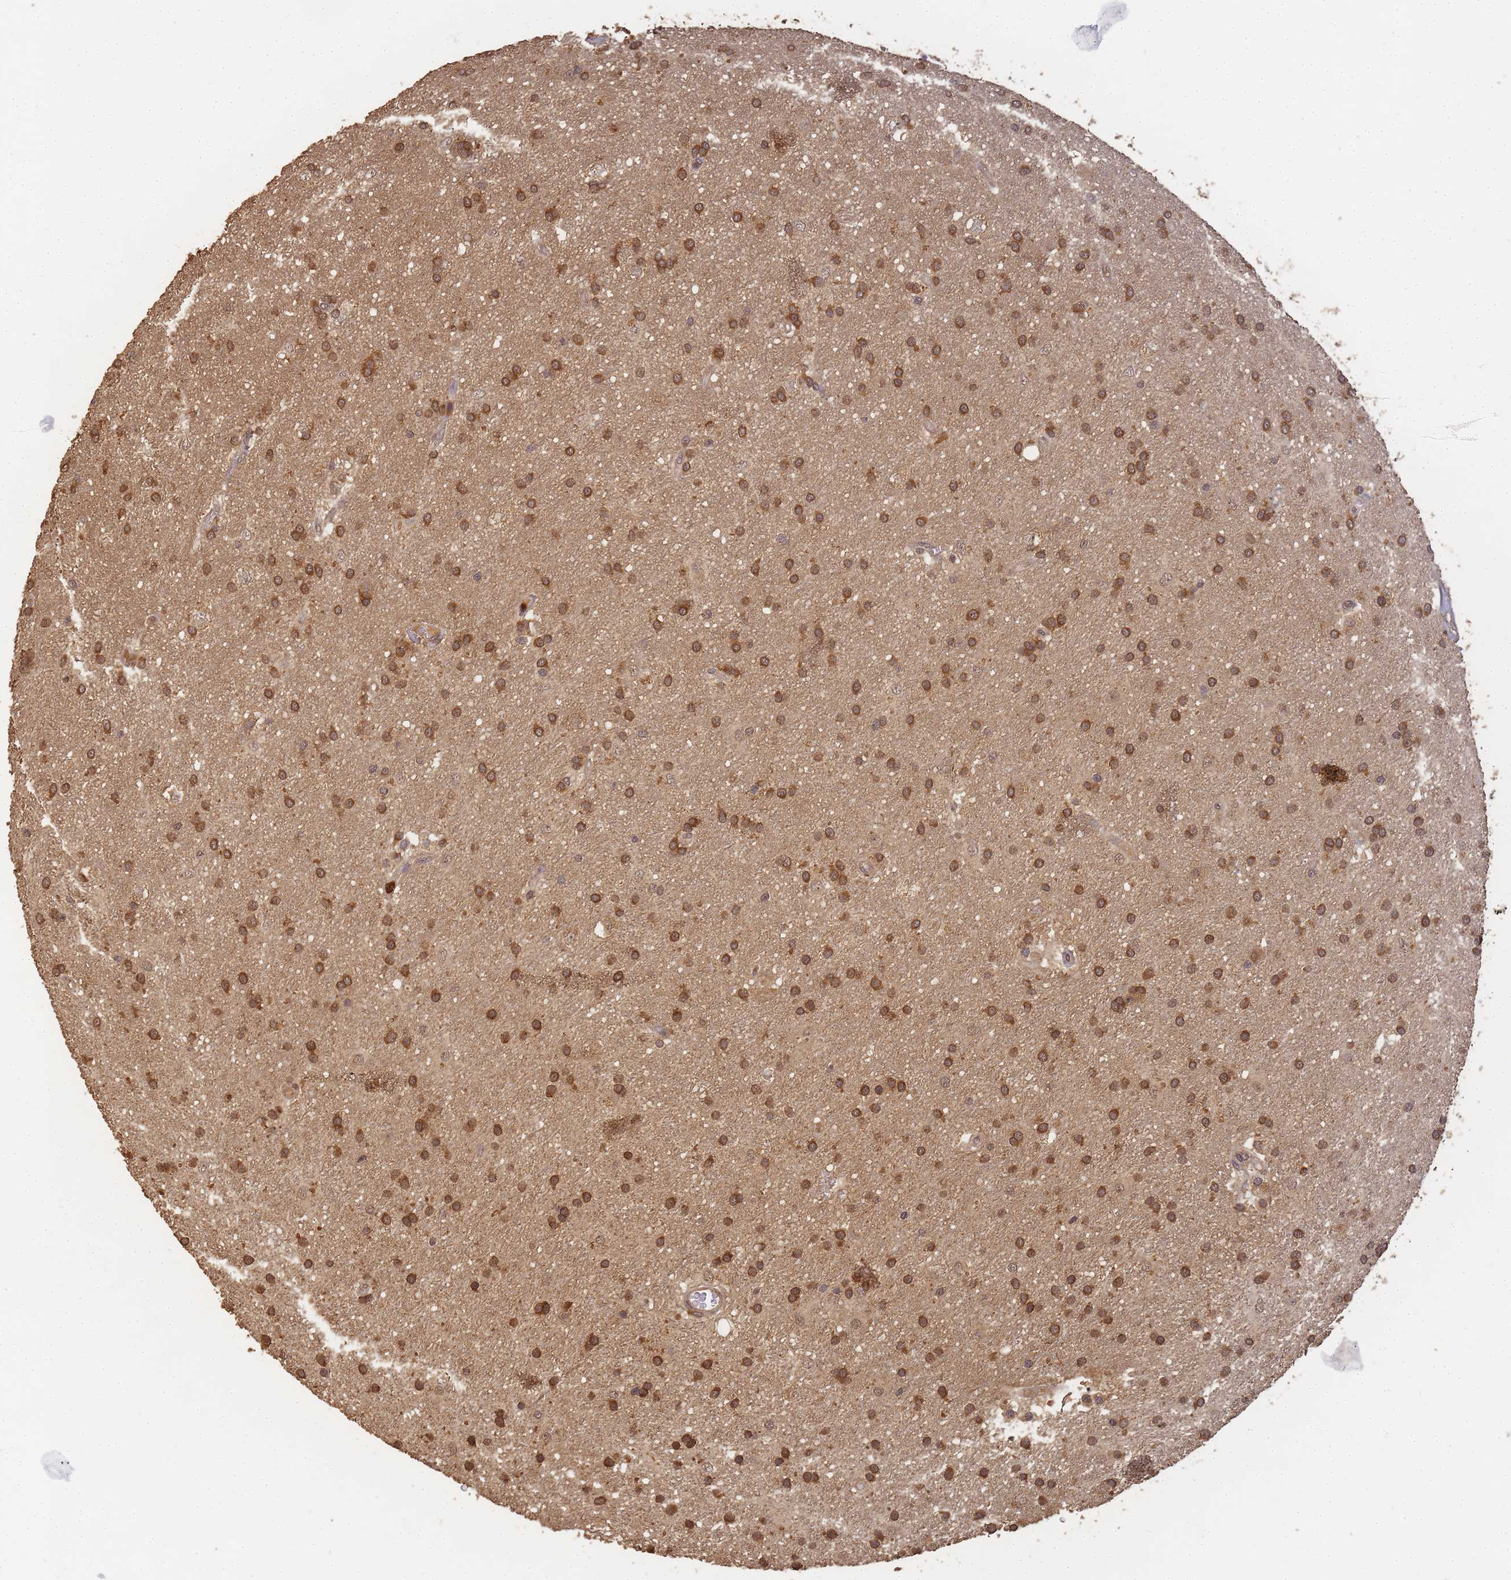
{"staining": {"intensity": "moderate", "quantity": ">75%", "location": "cytoplasmic/membranous,nuclear"}, "tissue": "glioma", "cell_type": "Tumor cells", "image_type": "cancer", "snomed": [{"axis": "morphology", "description": "Glioma, malignant, Low grade"}, {"axis": "topography", "description": "Brain"}], "caption": "Moderate cytoplasmic/membranous and nuclear expression for a protein is seen in approximately >75% of tumor cells of malignant low-grade glioma using IHC.", "gene": "ALKBH1", "patient": {"sex": "male", "age": 66}}